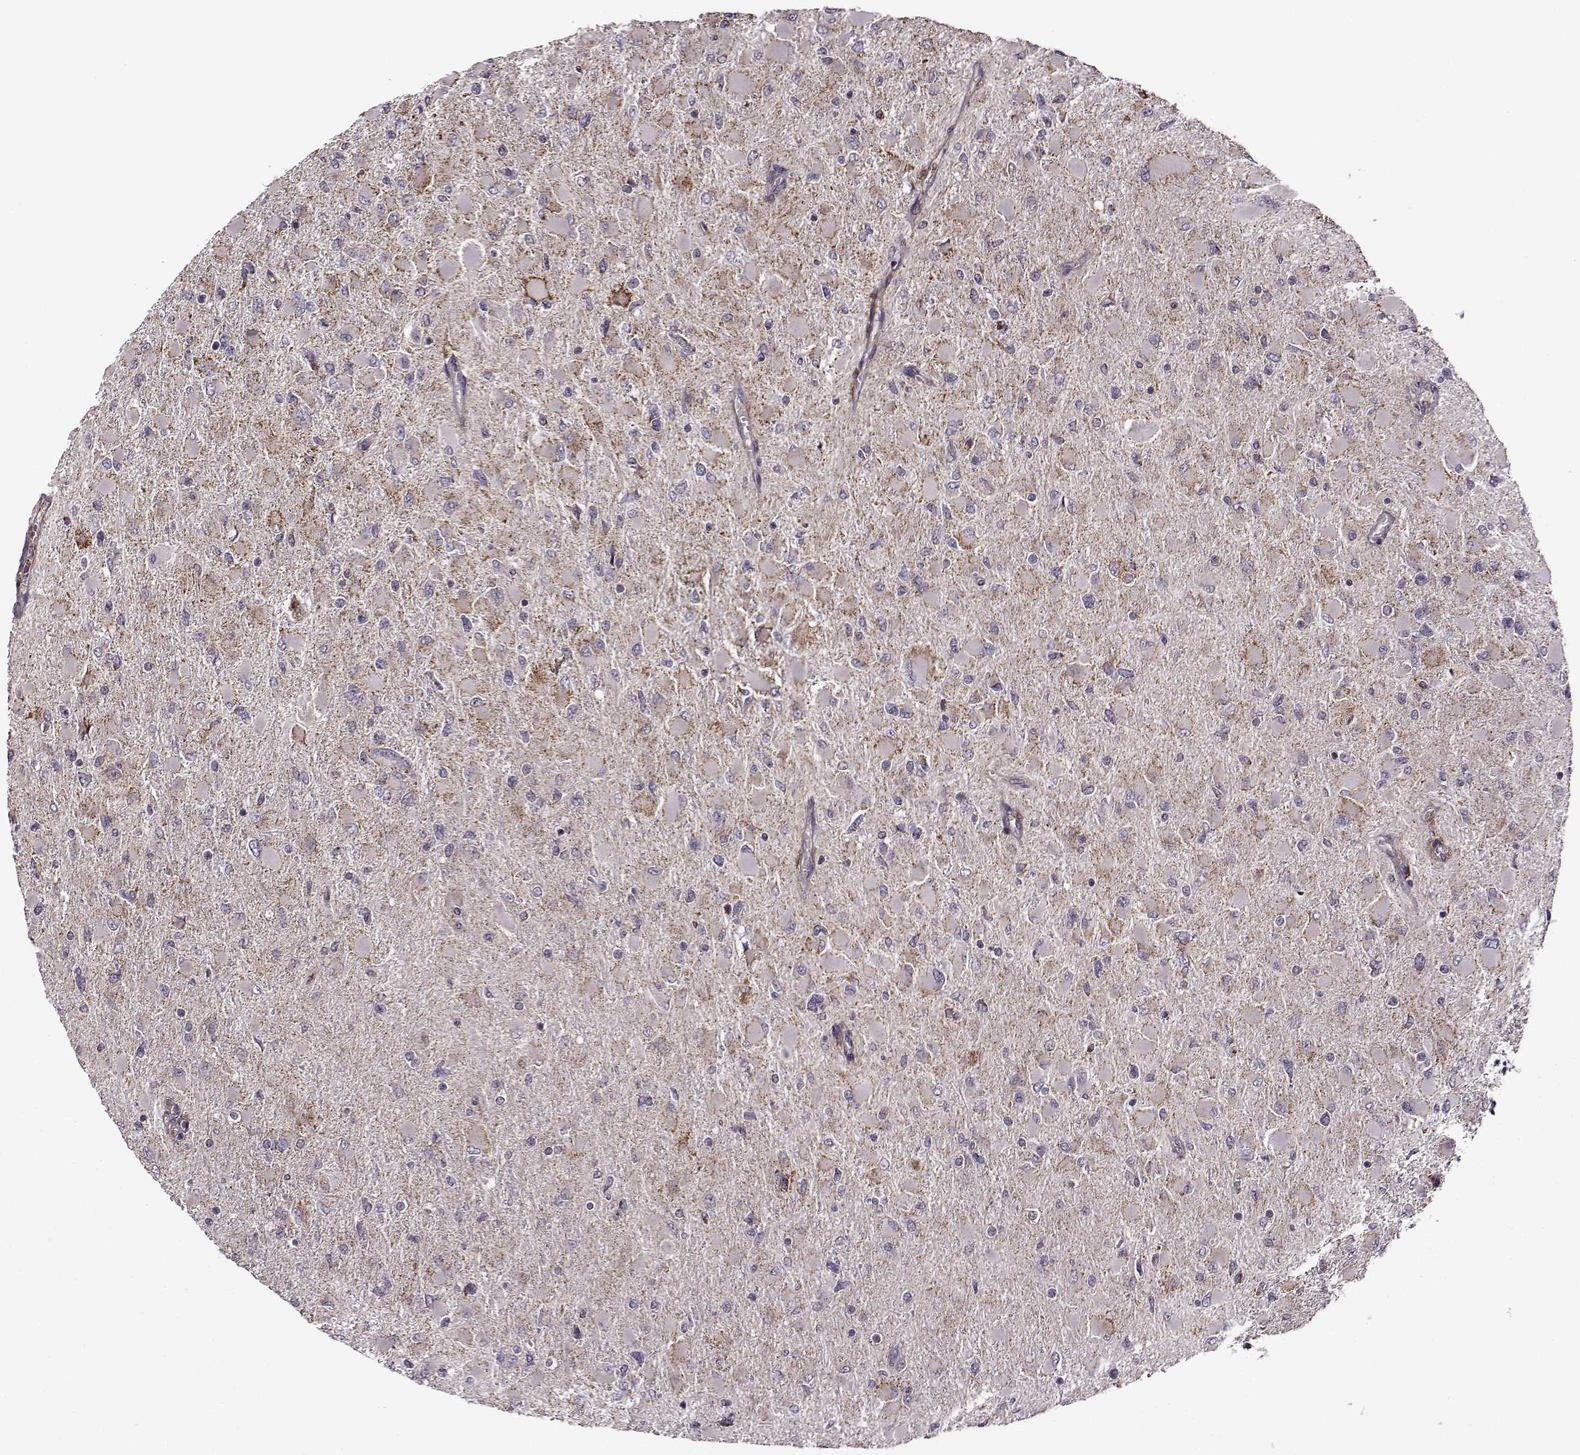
{"staining": {"intensity": "negative", "quantity": "none", "location": "none"}, "tissue": "glioma", "cell_type": "Tumor cells", "image_type": "cancer", "snomed": [{"axis": "morphology", "description": "Glioma, malignant, High grade"}, {"axis": "topography", "description": "Cerebral cortex"}], "caption": "This is a photomicrograph of immunohistochemistry staining of high-grade glioma (malignant), which shows no staining in tumor cells.", "gene": "MTSS1", "patient": {"sex": "female", "age": 36}}